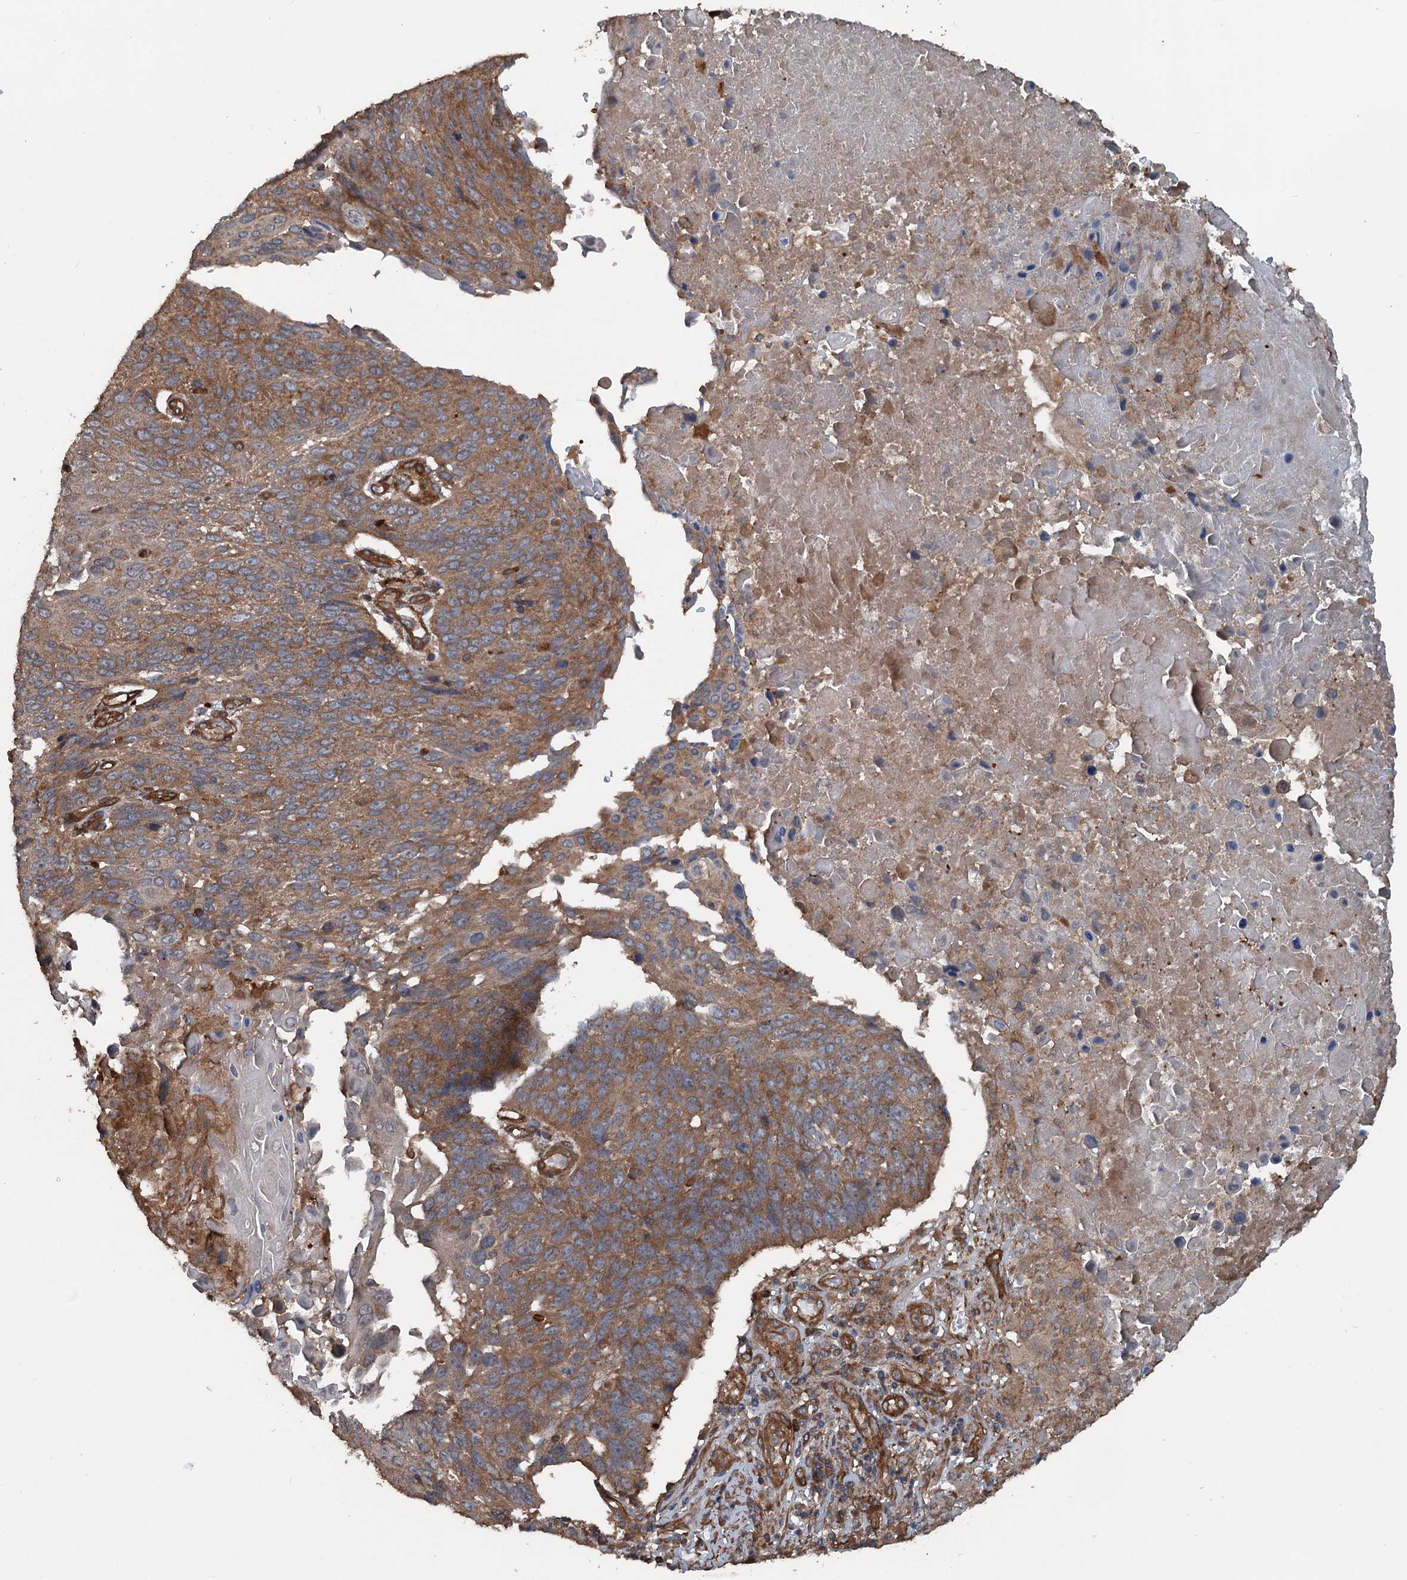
{"staining": {"intensity": "moderate", "quantity": ">75%", "location": "cytoplasmic/membranous"}, "tissue": "lung cancer", "cell_type": "Tumor cells", "image_type": "cancer", "snomed": [{"axis": "morphology", "description": "Squamous cell carcinoma, NOS"}, {"axis": "topography", "description": "Lung"}], "caption": "A brown stain labels moderate cytoplasmic/membranous staining of a protein in lung squamous cell carcinoma tumor cells. Immunohistochemistry stains the protein of interest in brown and the nuclei are stained blue.", "gene": "RNF214", "patient": {"sex": "male", "age": 66}}